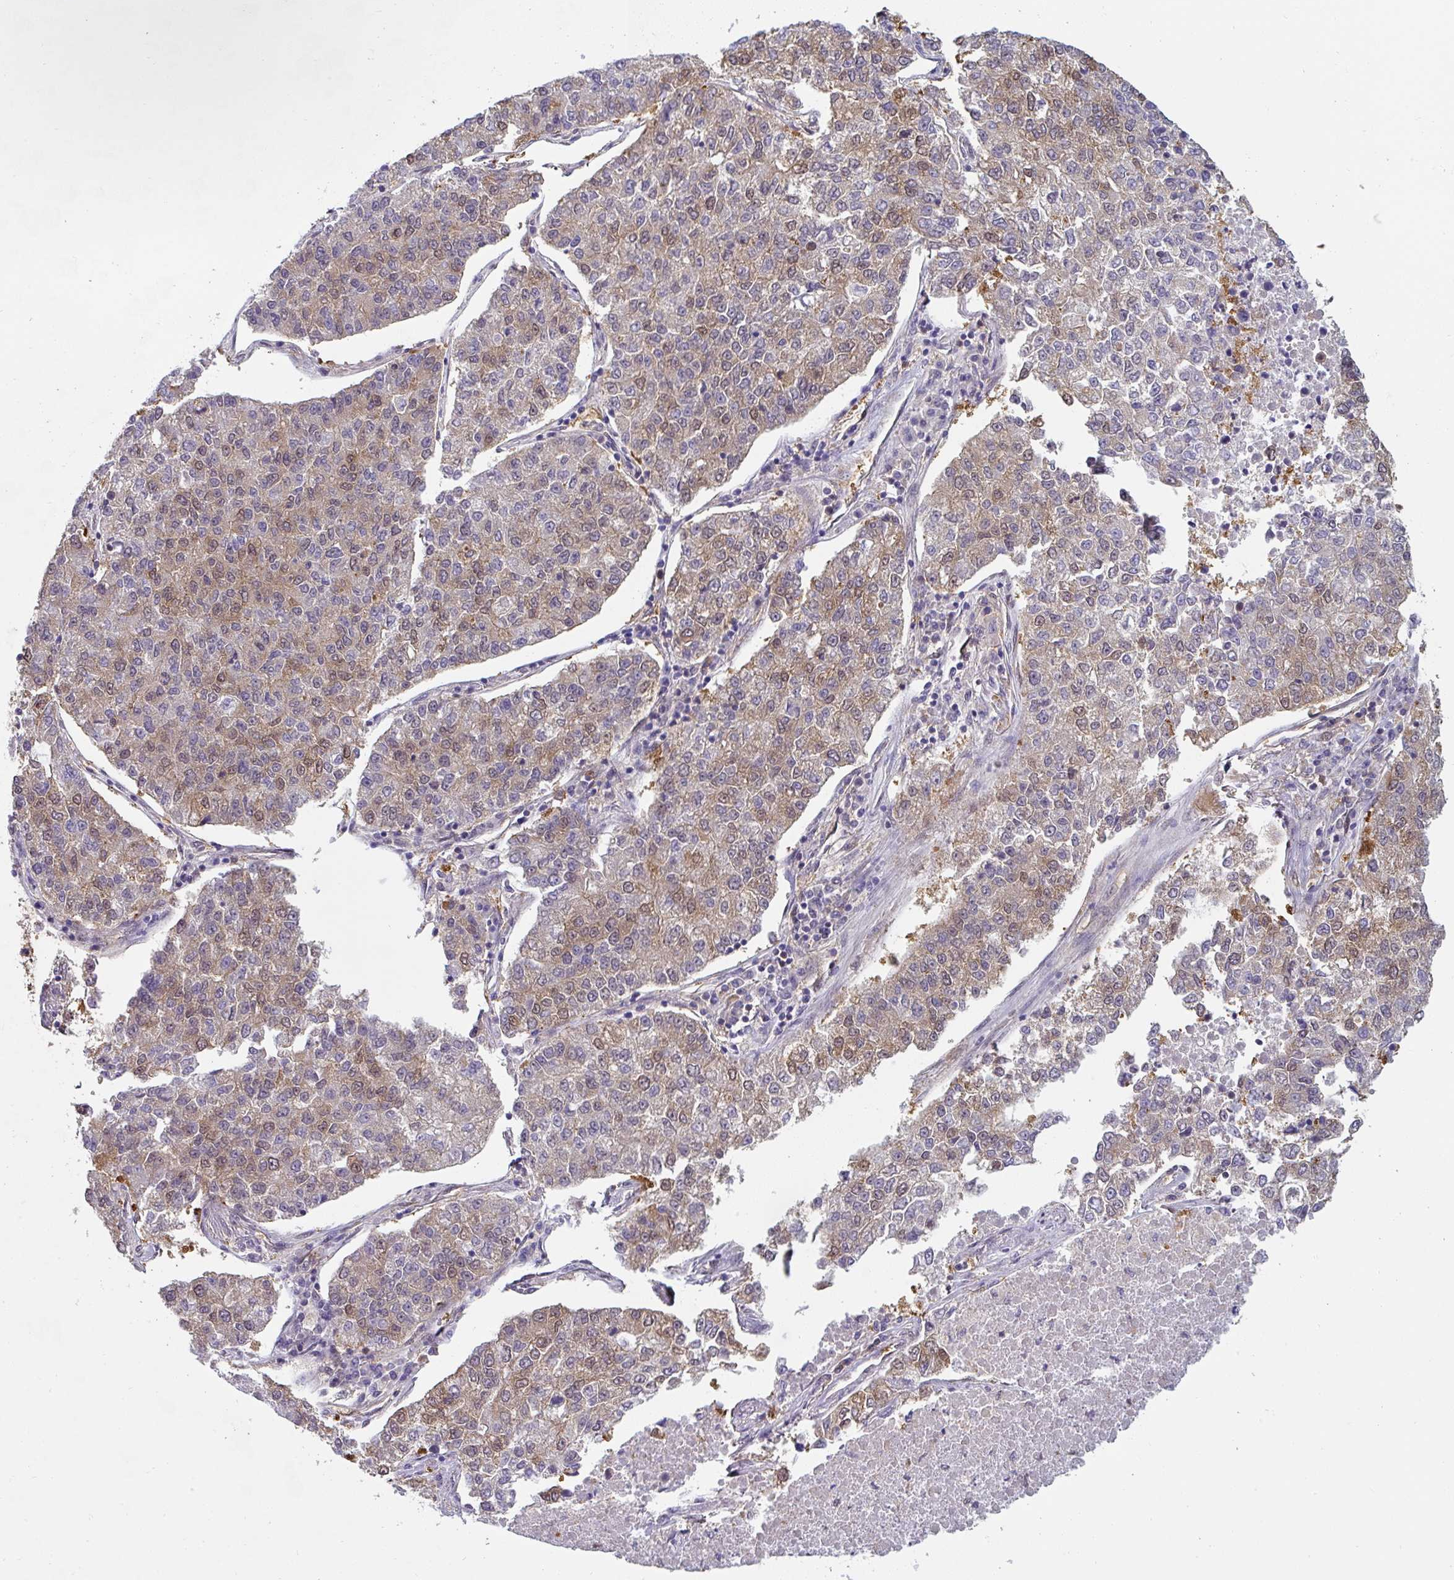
{"staining": {"intensity": "moderate", "quantity": "25%-75%", "location": "cytoplasmic/membranous"}, "tissue": "lung cancer", "cell_type": "Tumor cells", "image_type": "cancer", "snomed": [{"axis": "morphology", "description": "Adenocarcinoma, NOS"}, {"axis": "topography", "description": "Lung"}], "caption": "Protein expression analysis of human lung cancer (adenocarcinoma) reveals moderate cytoplasmic/membranous positivity in about 25%-75% of tumor cells.", "gene": "ST13", "patient": {"sex": "male", "age": 49}}